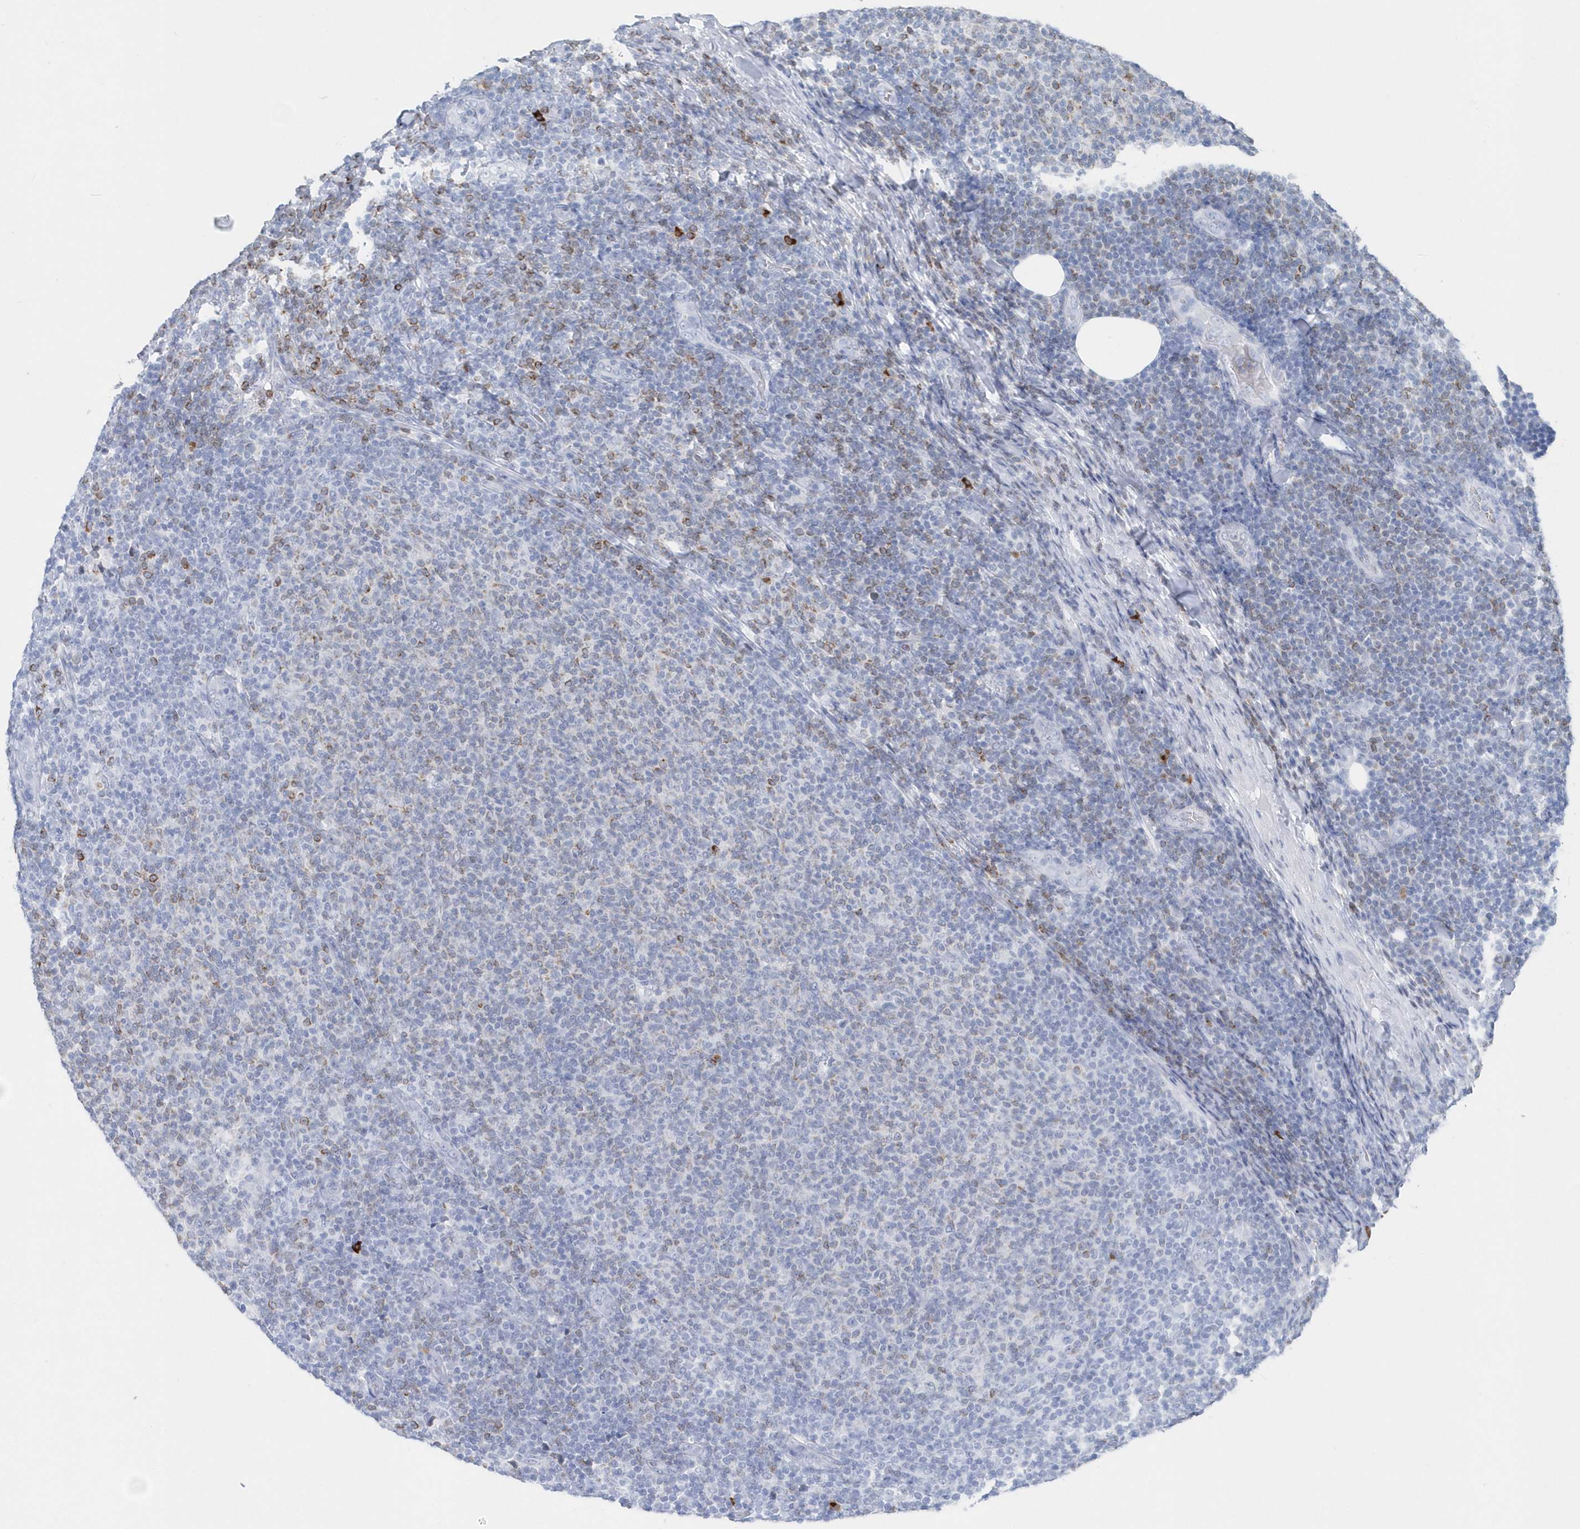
{"staining": {"intensity": "negative", "quantity": "none", "location": "none"}, "tissue": "lymphoma", "cell_type": "Tumor cells", "image_type": "cancer", "snomed": [{"axis": "morphology", "description": "Malignant lymphoma, non-Hodgkin's type, Low grade"}, {"axis": "topography", "description": "Lymph node"}], "caption": "DAB immunohistochemical staining of low-grade malignant lymphoma, non-Hodgkin's type shows no significant staining in tumor cells. (Stains: DAB (3,3'-diaminobenzidine) immunohistochemistry with hematoxylin counter stain, Microscopy: brightfield microscopy at high magnification).", "gene": "JCHAIN", "patient": {"sex": "male", "age": 66}}